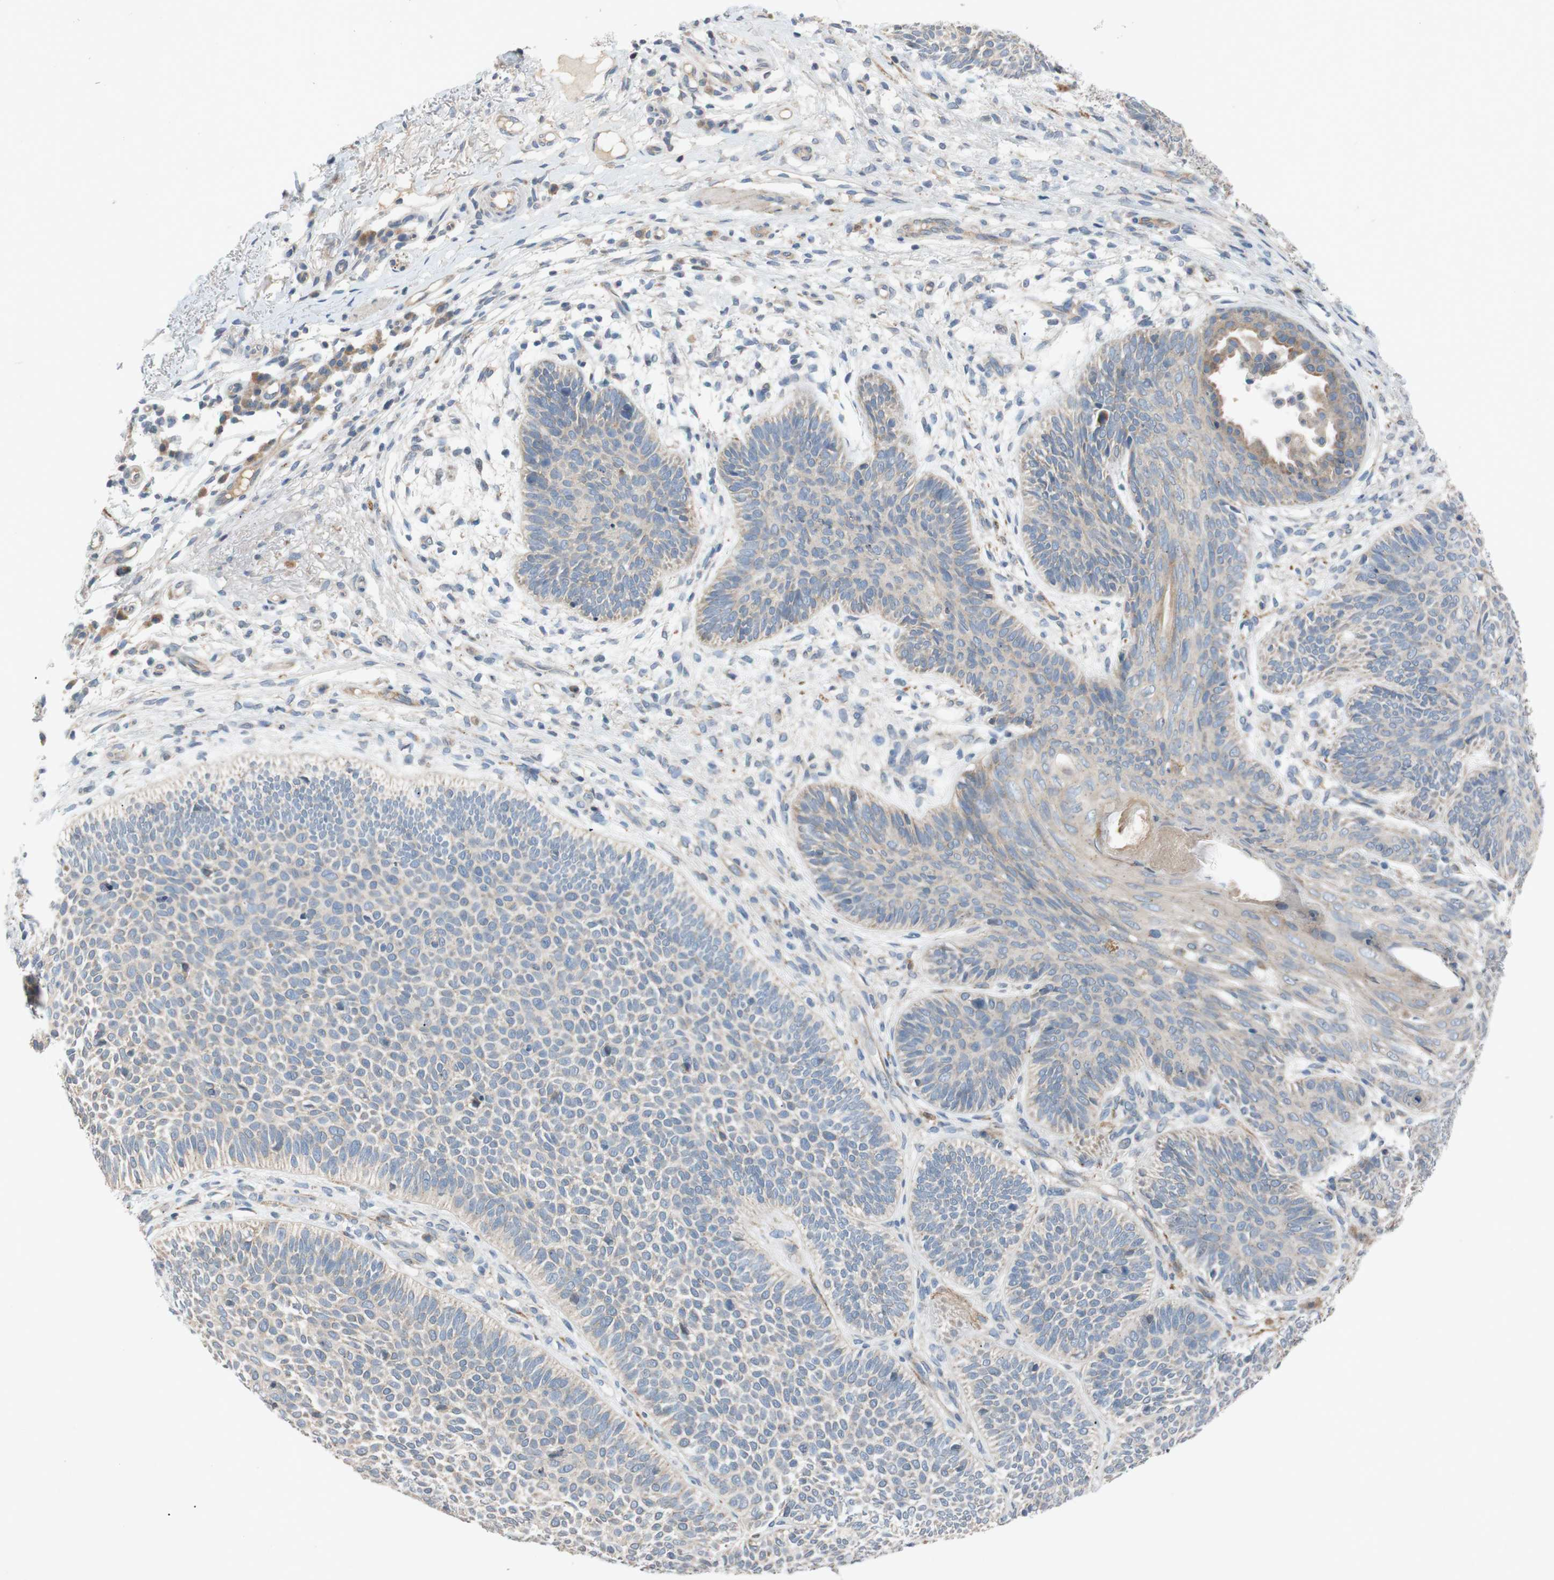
{"staining": {"intensity": "negative", "quantity": "none", "location": "none"}, "tissue": "skin cancer", "cell_type": "Tumor cells", "image_type": "cancer", "snomed": [{"axis": "morphology", "description": "Normal tissue, NOS"}, {"axis": "morphology", "description": "Basal cell carcinoma"}, {"axis": "topography", "description": "Skin"}], "caption": "Immunohistochemistry (IHC) photomicrograph of skin basal cell carcinoma stained for a protein (brown), which shows no staining in tumor cells.", "gene": "ADD2", "patient": {"sex": "male", "age": 52}}